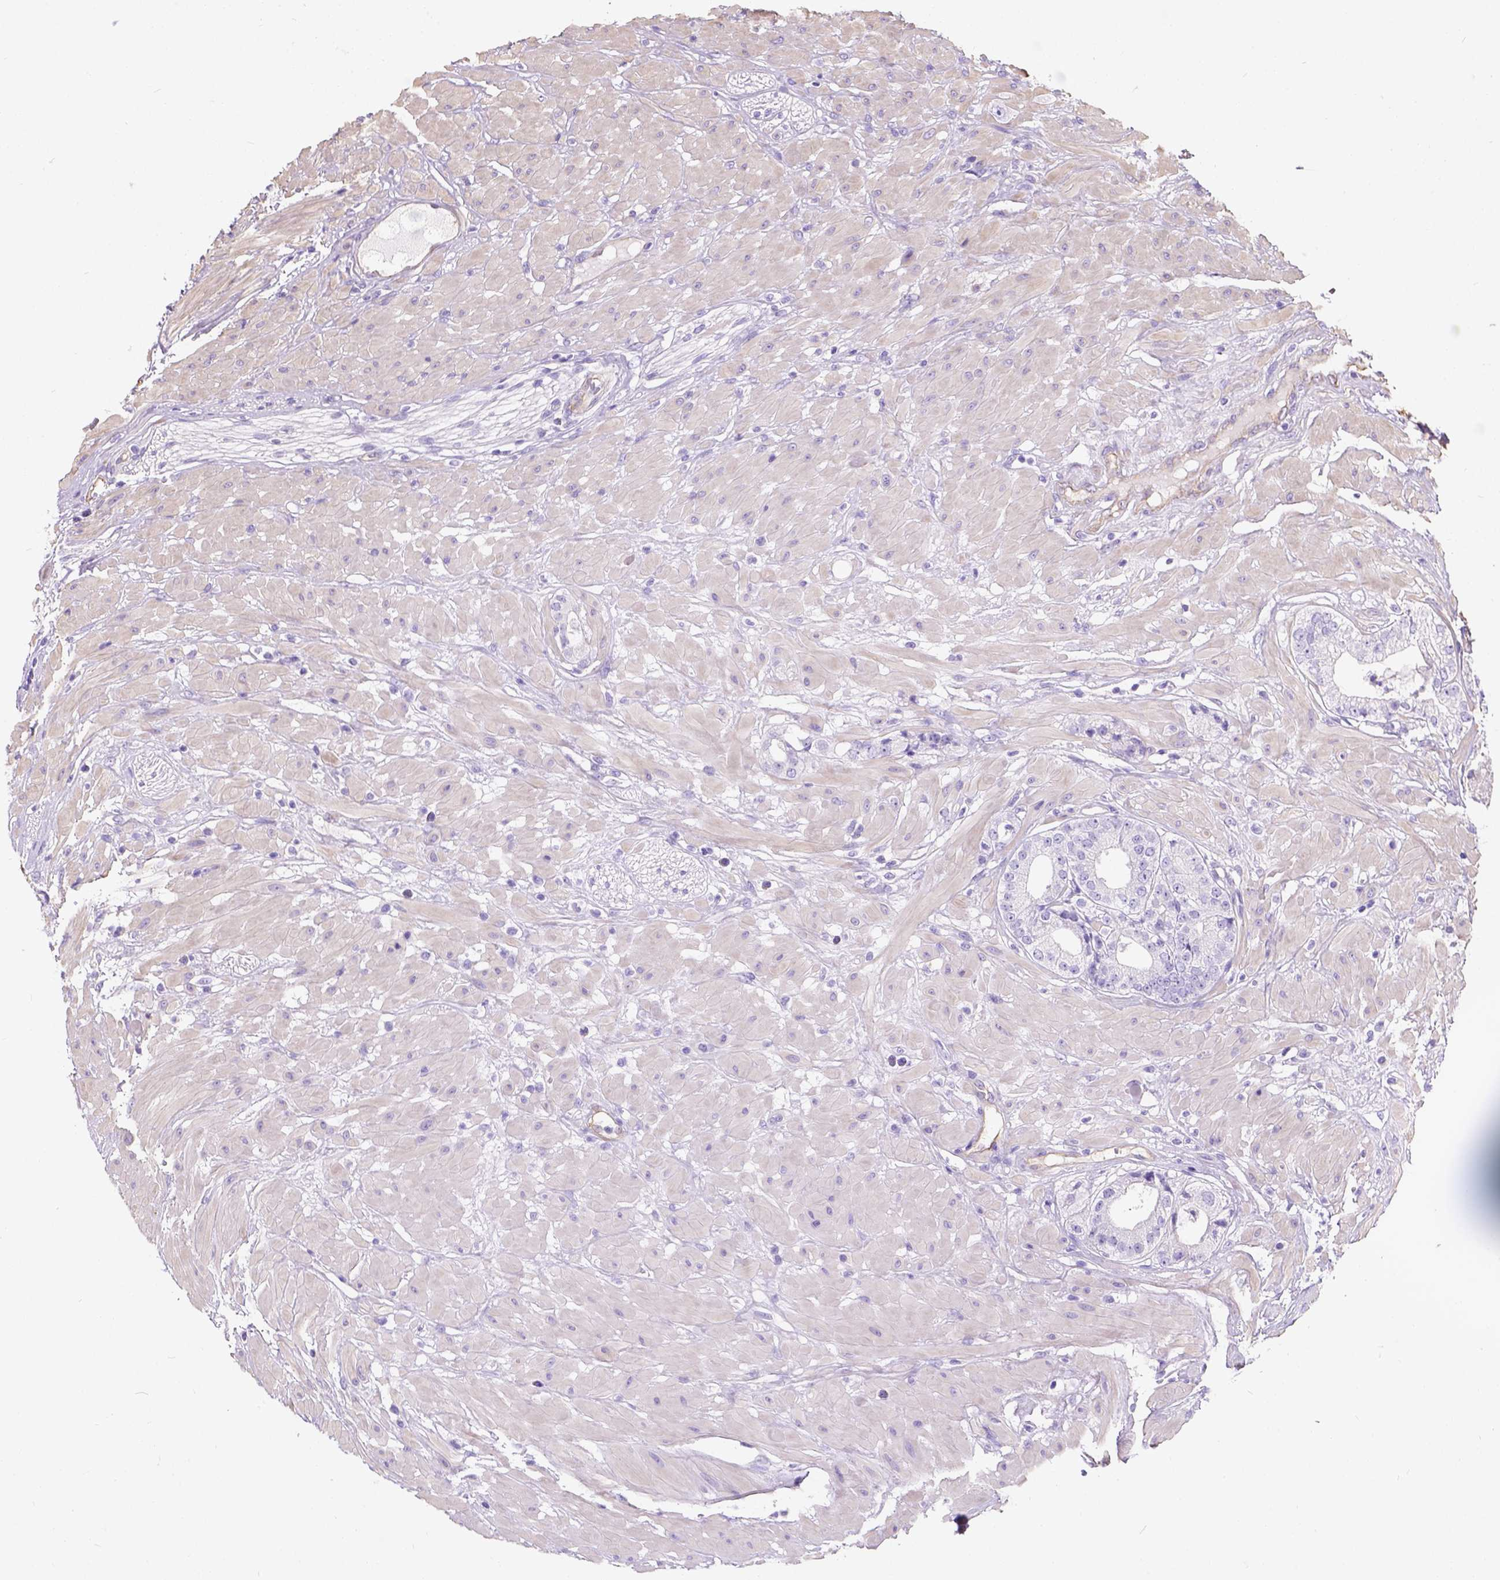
{"staining": {"intensity": "negative", "quantity": "none", "location": "none"}, "tissue": "prostate cancer", "cell_type": "Tumor cells", "image_type": "cancer", "snomed": [{"axis": "morphology", "description": "Adenocarcinoma, Low grade"}, {"axis": "topography", "description": "Prostate"}], "caption": "Tumor cells show no significant protein staining in prostate adenocarcinoma (low-grade).", "gene": "PHF7", "patient": {"sex": "male", "age": 60}}